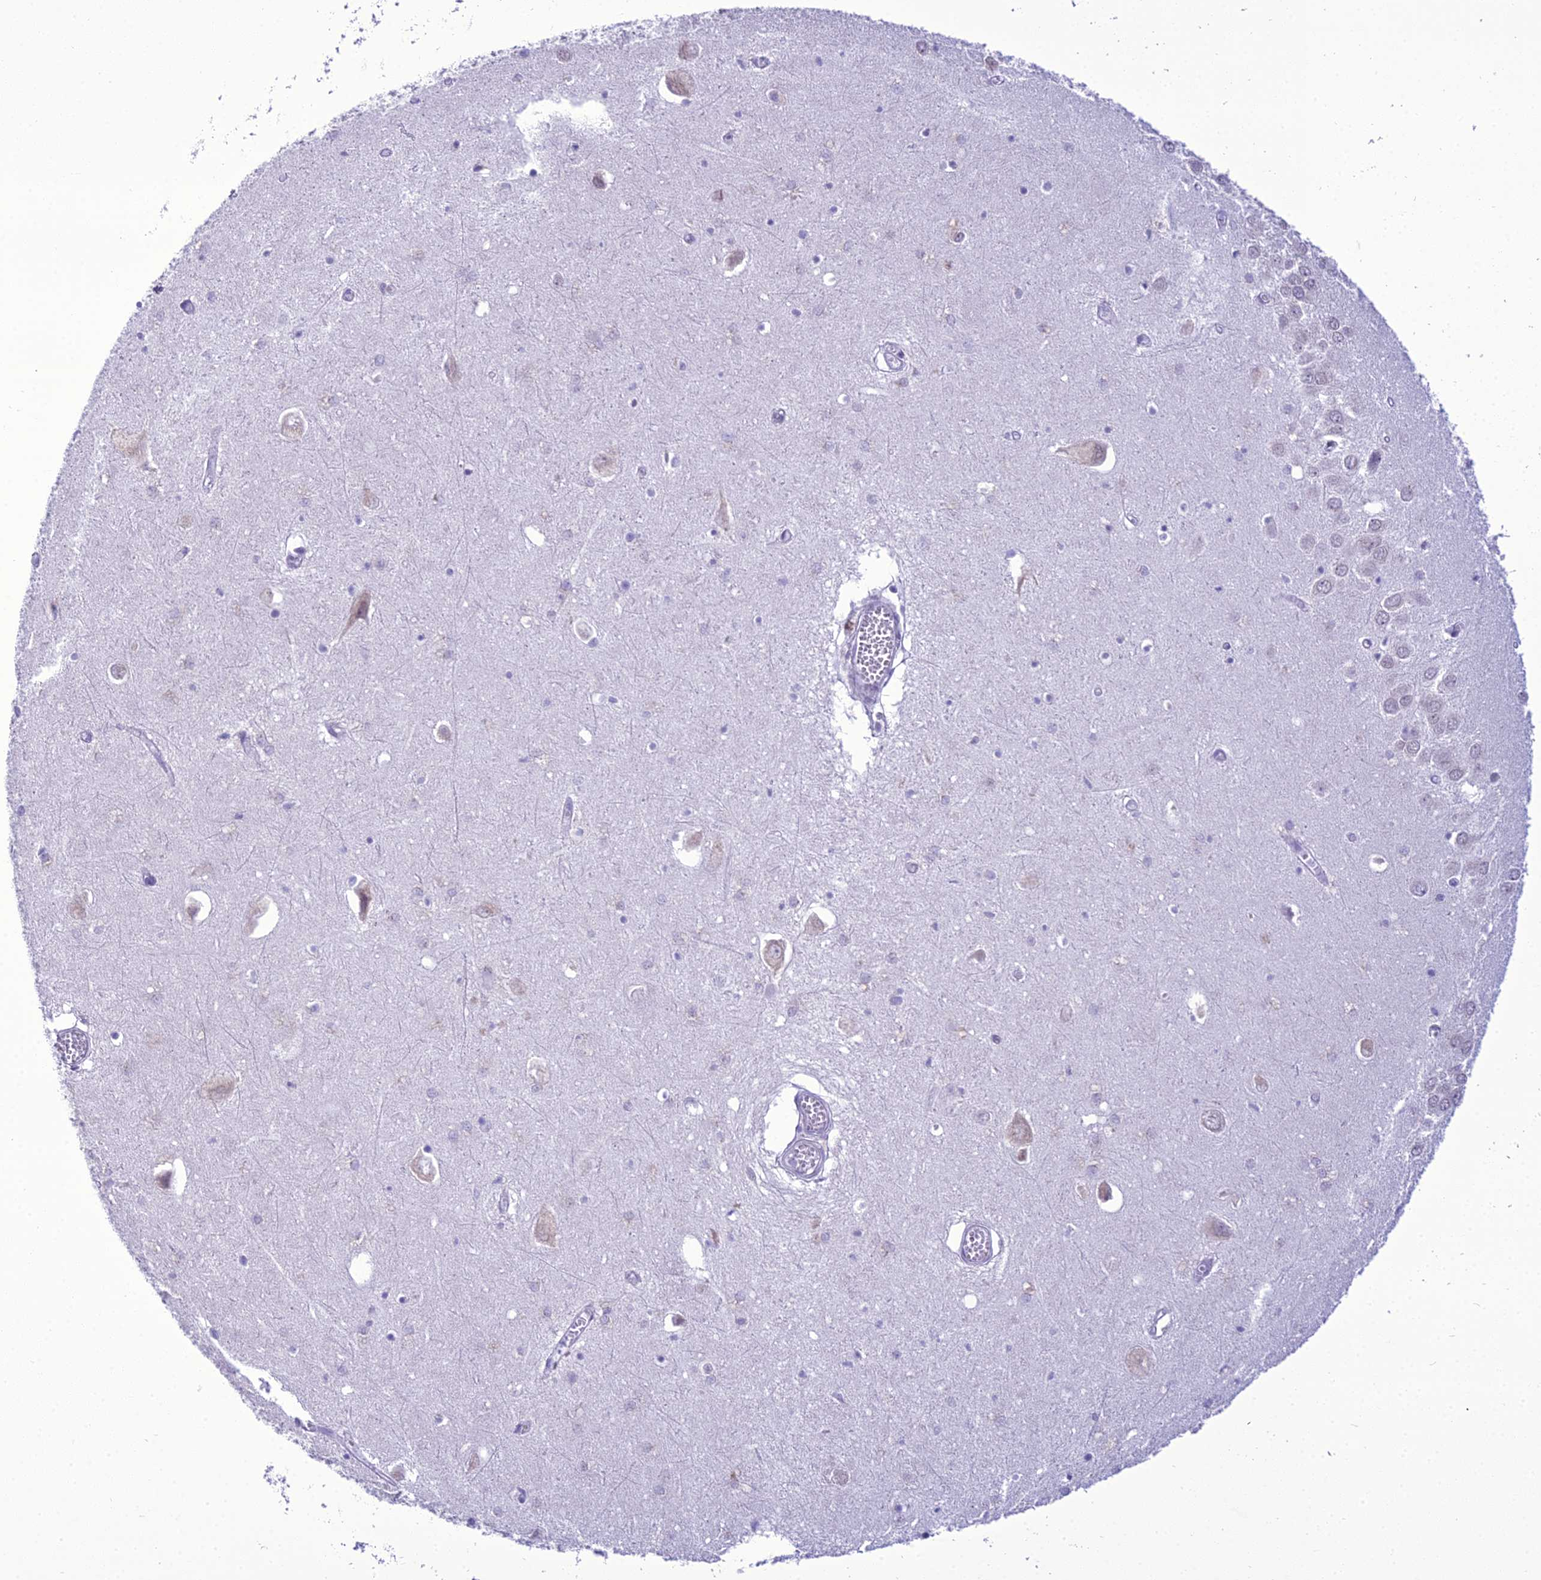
{"staining": {"intensity": "negative", "quantity": "none", "location": "none"}, "tissue": "hippocampus", "cell_type": "Glial cells", "image_type": "normal", "snomed": [{"axis": "morphology", "description": "Normal tissue, NOS"}, {"axis": "topography", "description": "Hippocampus"}], "caption": "Protein analysis of unremarkable hippocampus reveals no significant staining in glial cells.", "gene": "B9D2", "patient": {"sex": "male", "age": 70}}